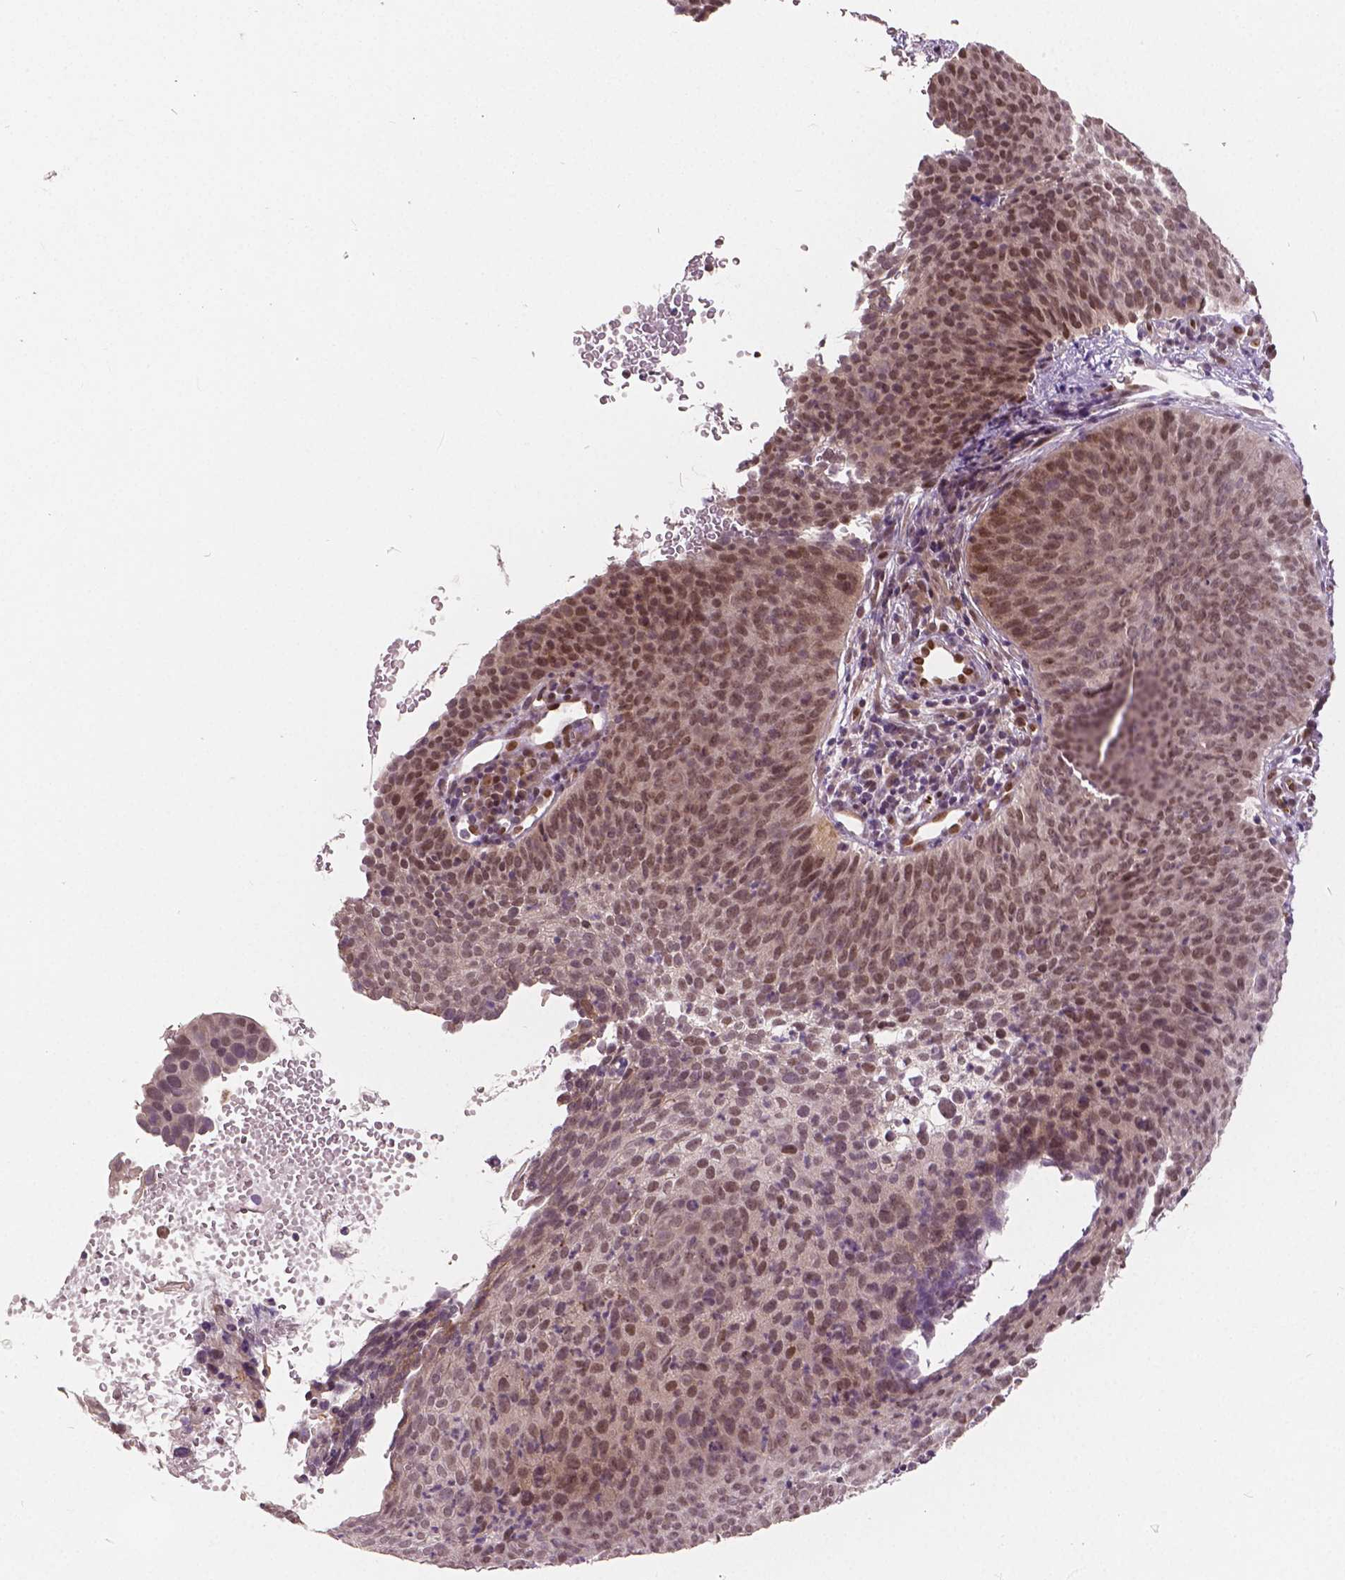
{"staining": {"intensity": "weak", "quantity": "25%-75%", "location": "nuclear"}, "tissue": "cervical cancer", "cell_type": "Tumor cells", "image_type": "cancer", "snomed": [{"axis": "morphology", "description": "Squamous cell carcinoma, NOS"}, {"axis": "topography", "description": "Cervix"}], "caption": "IHC of human cervical squamous cell carcinoma reveals low levels of weak nuclear staining in approximately 25%-75% of tumor cells.", "gene": "HMBOX1", "patient": {"sex": "female", "age": 35}}